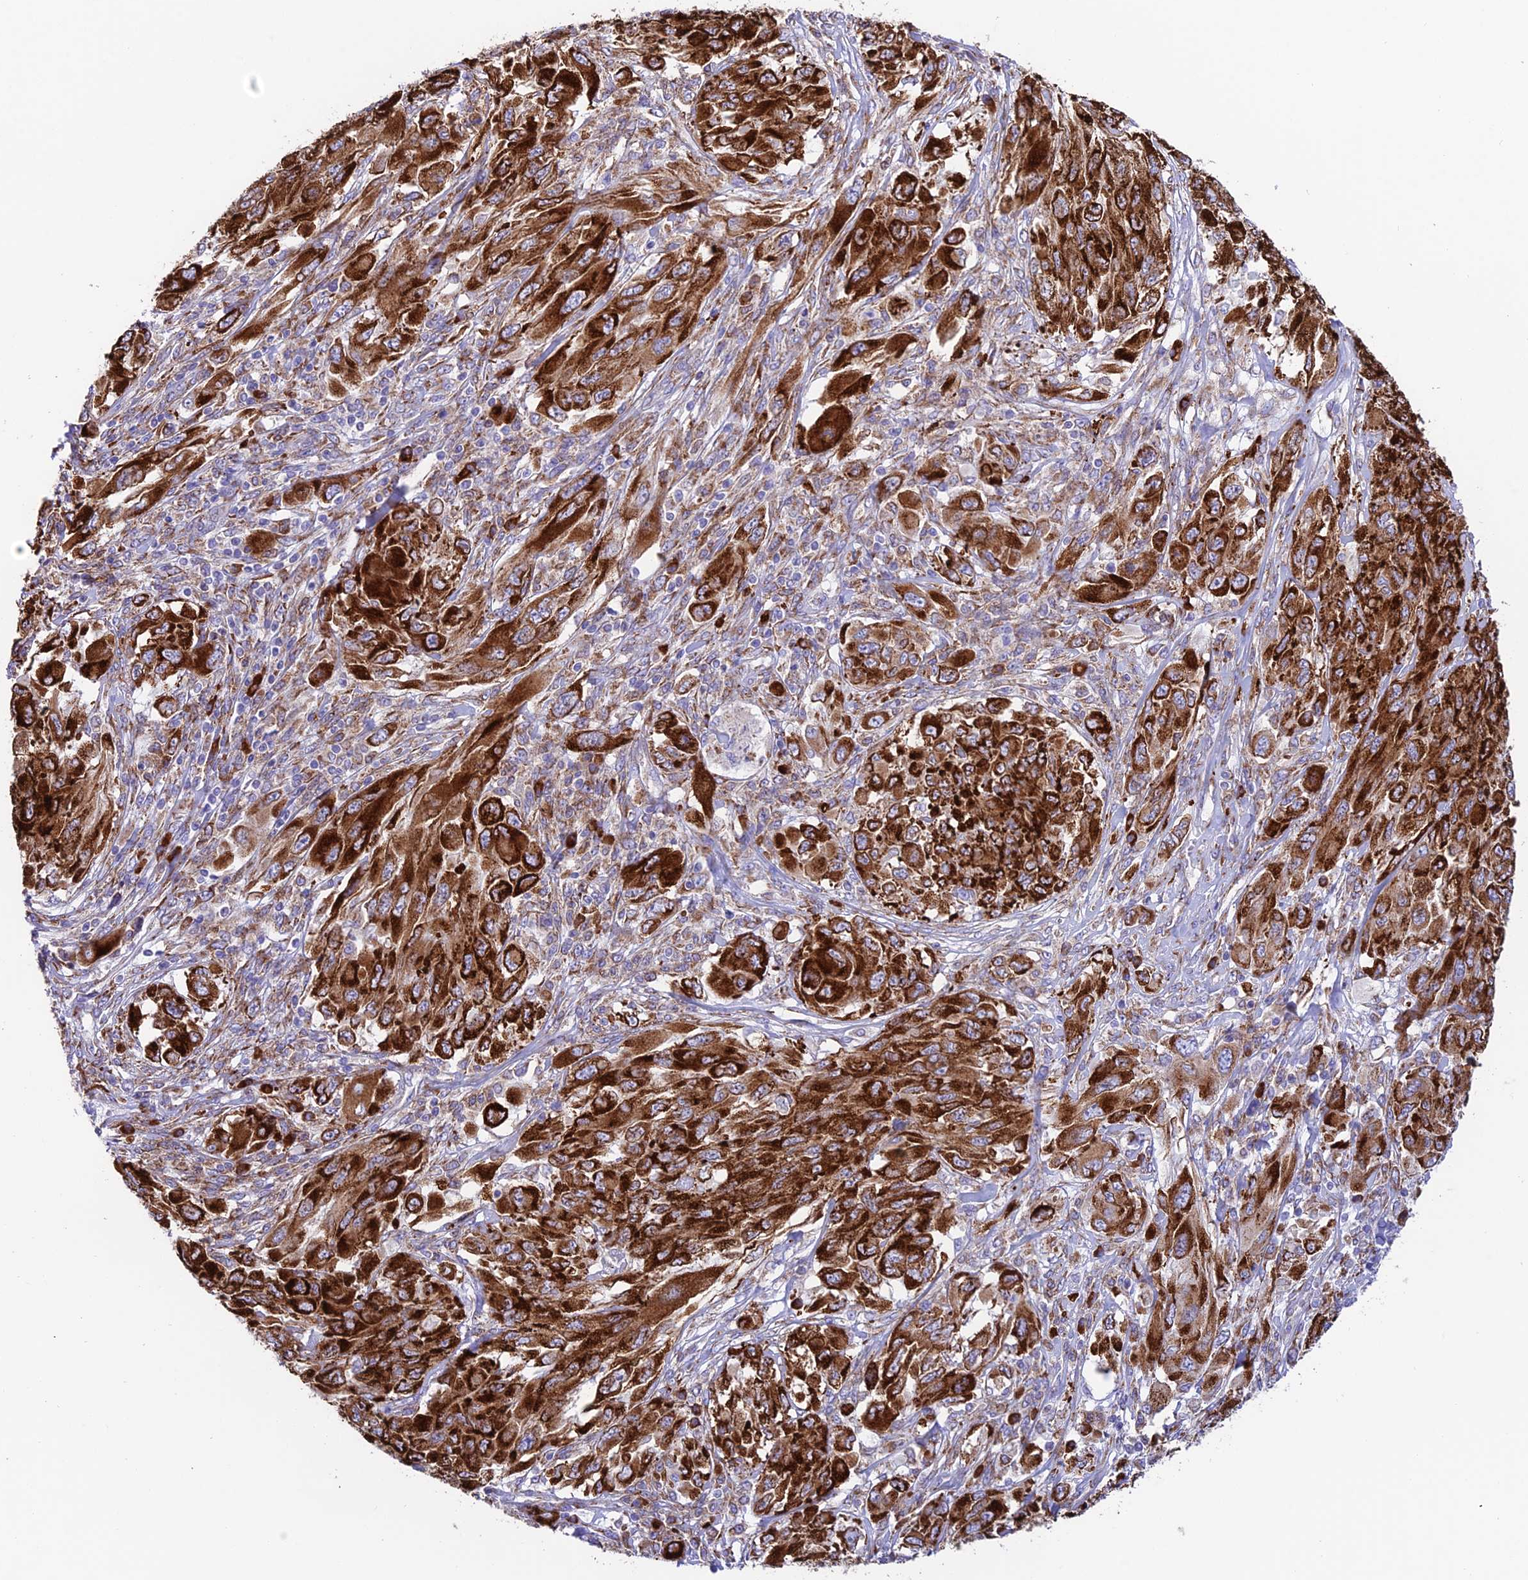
{"staining": {"intensity": "strong", "quantity": ">75%", "location": "cytoplasmic/membranous"}, "tissue": "melanoma", "cell_type": "Tumor cells", "image_type": "cancer", "snomed": [{"axis": "morphology", "description": "Malignant melanoma, NOS"}, {"axis": "topography", "description": "Skin"}], "caption": "Melanoma stained with immunohistochemistry demonstrates strong cytoplasmic/membranous expression in approximately >75% of tumor cells.", "gene": "TUBGCP6", "patient": {"sex": "female", "age": 91}}